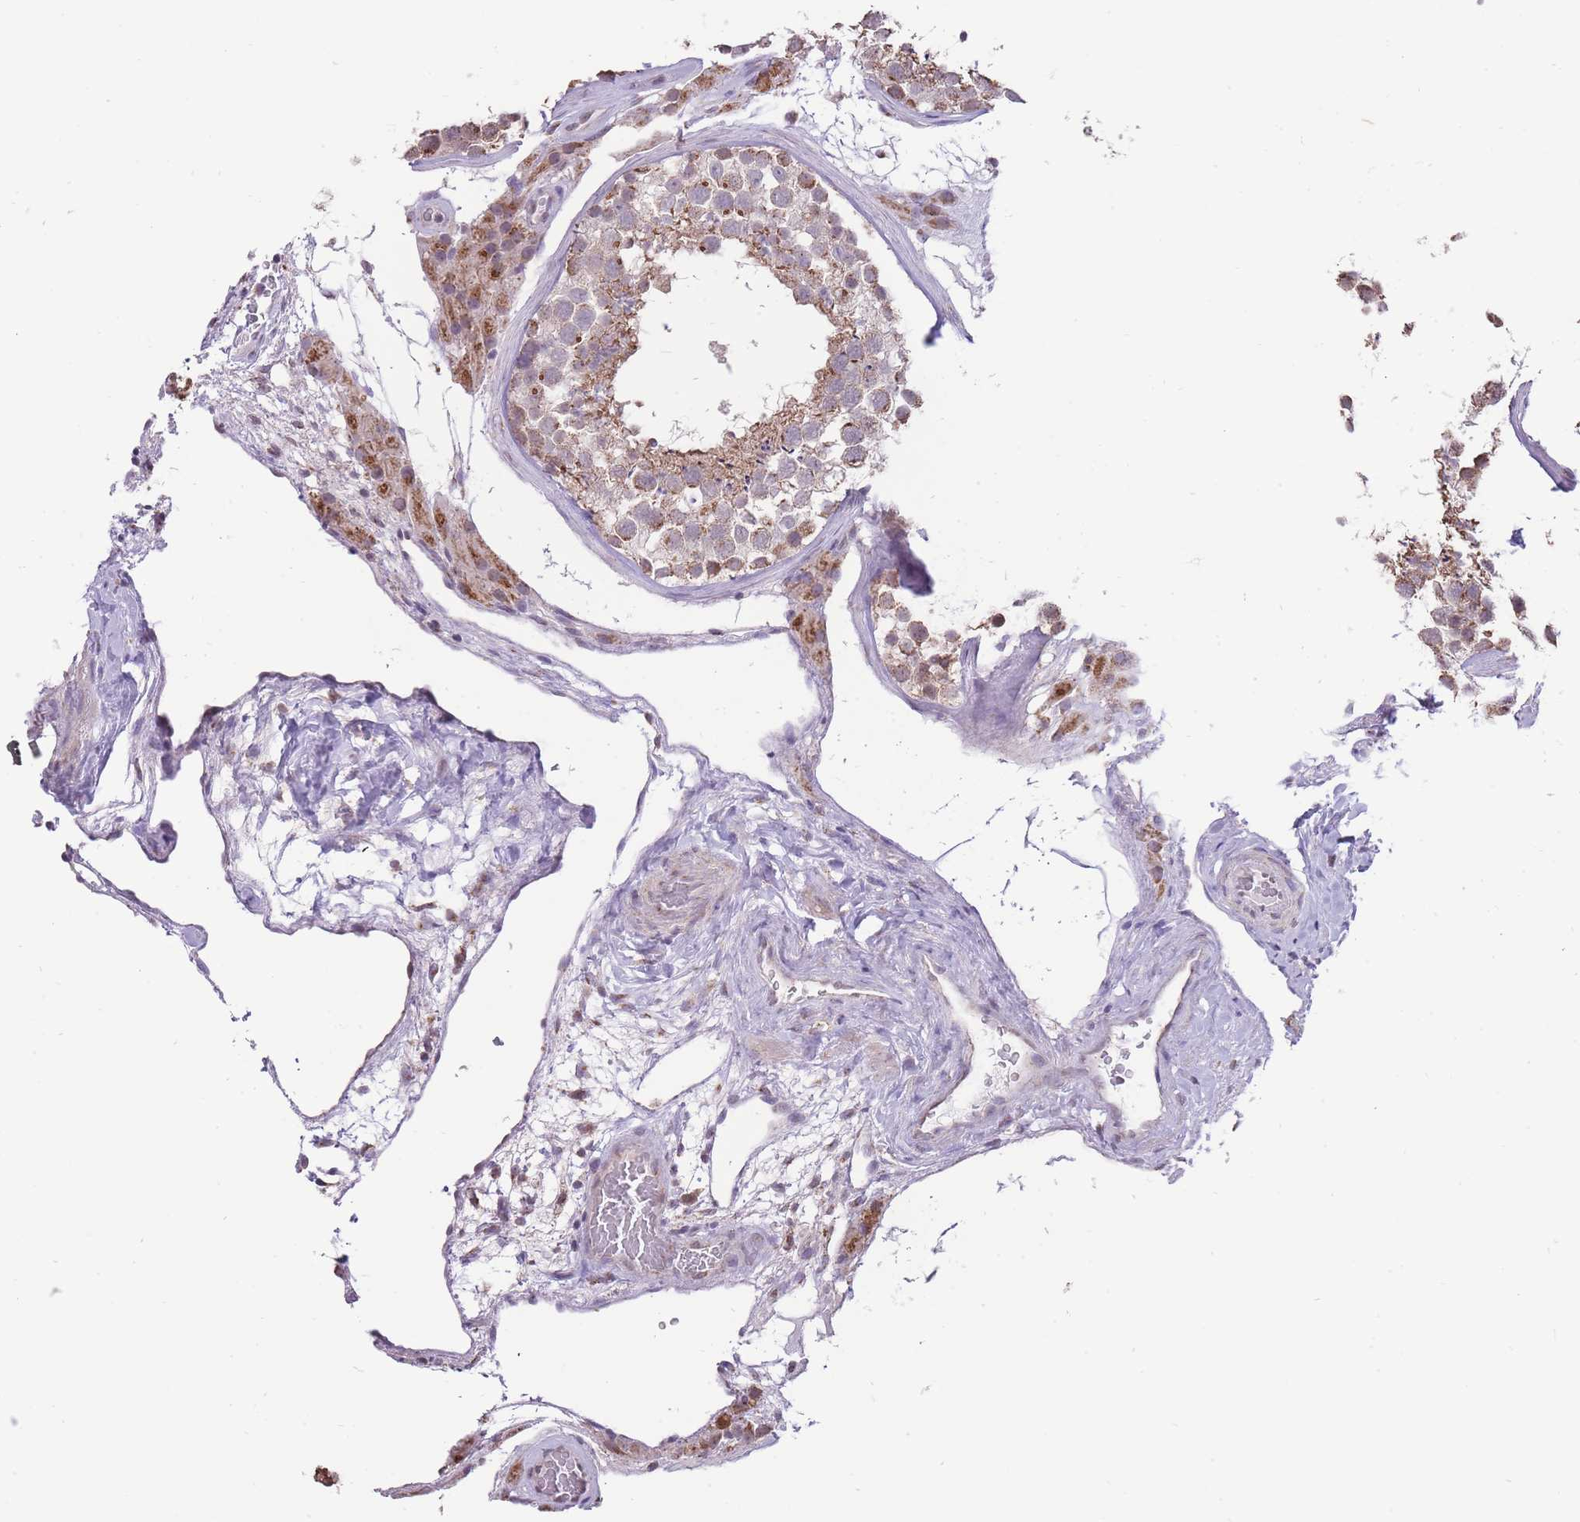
{"staining": {"intensity": "moderate", "quantity": ">75%", "location": "cytoplasmic/membranous"}, "tissue": "testis", "cell_type": "Cells in seminiferous ducts", "image_type": "normal", "snomed": [{"axis": "morphology", "description": "Normal tissue, NOS"}, {"axis": "topography", "description": "Testis"}], "caption": "This is an image of IHC staining of benign testis, which shows moderate expression in the cytoplasmic/membranous of cells in seminiferous ducts.", "gene": "NELL1", "patient": {"sex": "male", "age": 46}}